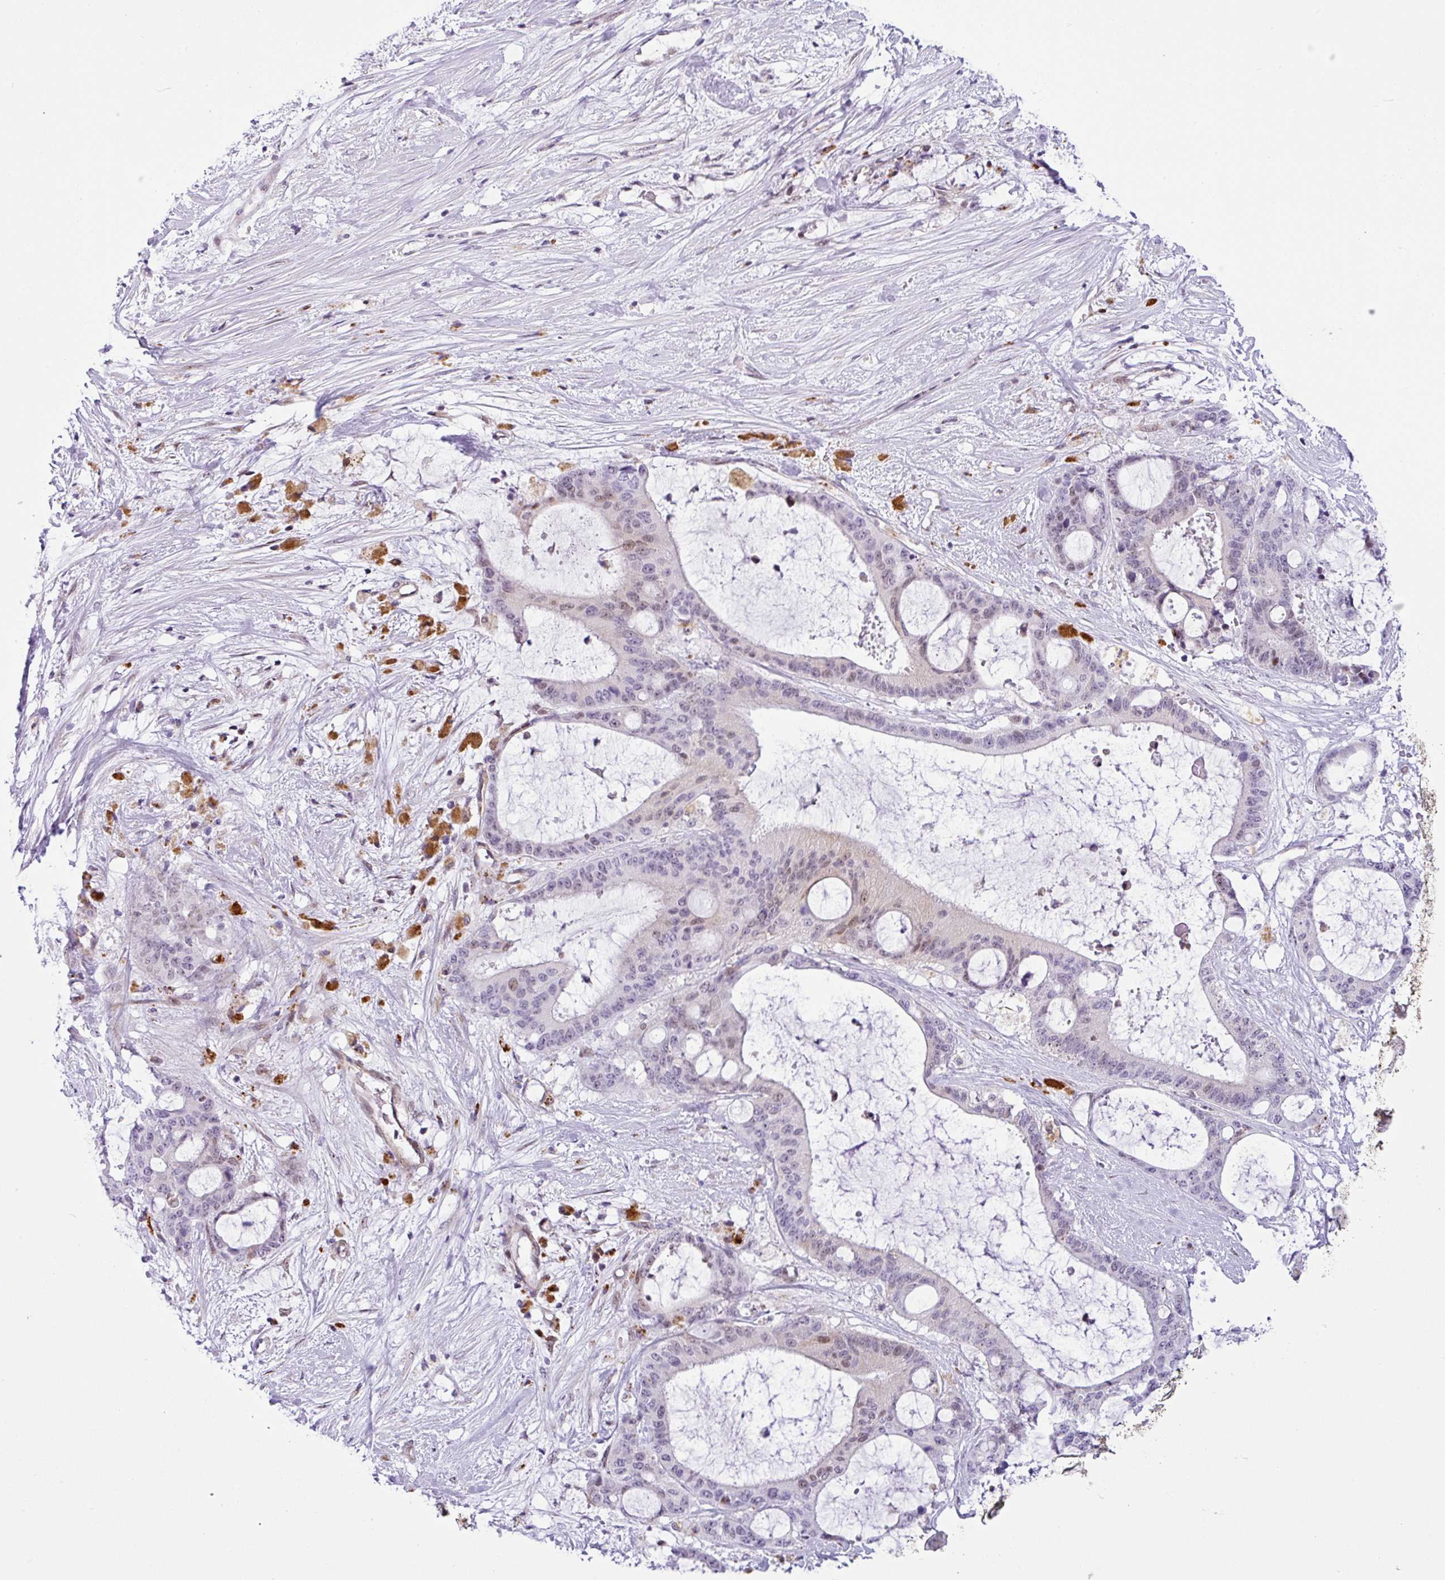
{"staining": {"intensity": "weak", "quantity": "<25%", "location": "nuclear"}, "tissue": "liver cancer", "cell_type": "Tumor cells", "image_type": "cancer", "snomed": [{"axis": "morphology", "description": "Normal tissue, NOS"}, {"axis": "morphology", "description": "Cholangiocarcinoma"}, {"axis": "topography", "description": "Liver"}, {"axis": "topography", "description": "Peripheral nerve tissue"}], "caption": "This histopathology image is of liver cholangiocarcinoma stained with immunohistochemistry to label a protein in brown with the nuclei are counter-stained blue. There is no staining in tumor cells.", "gene": "NDUFB2", "patient": {"sex": "female", "age": 73}}